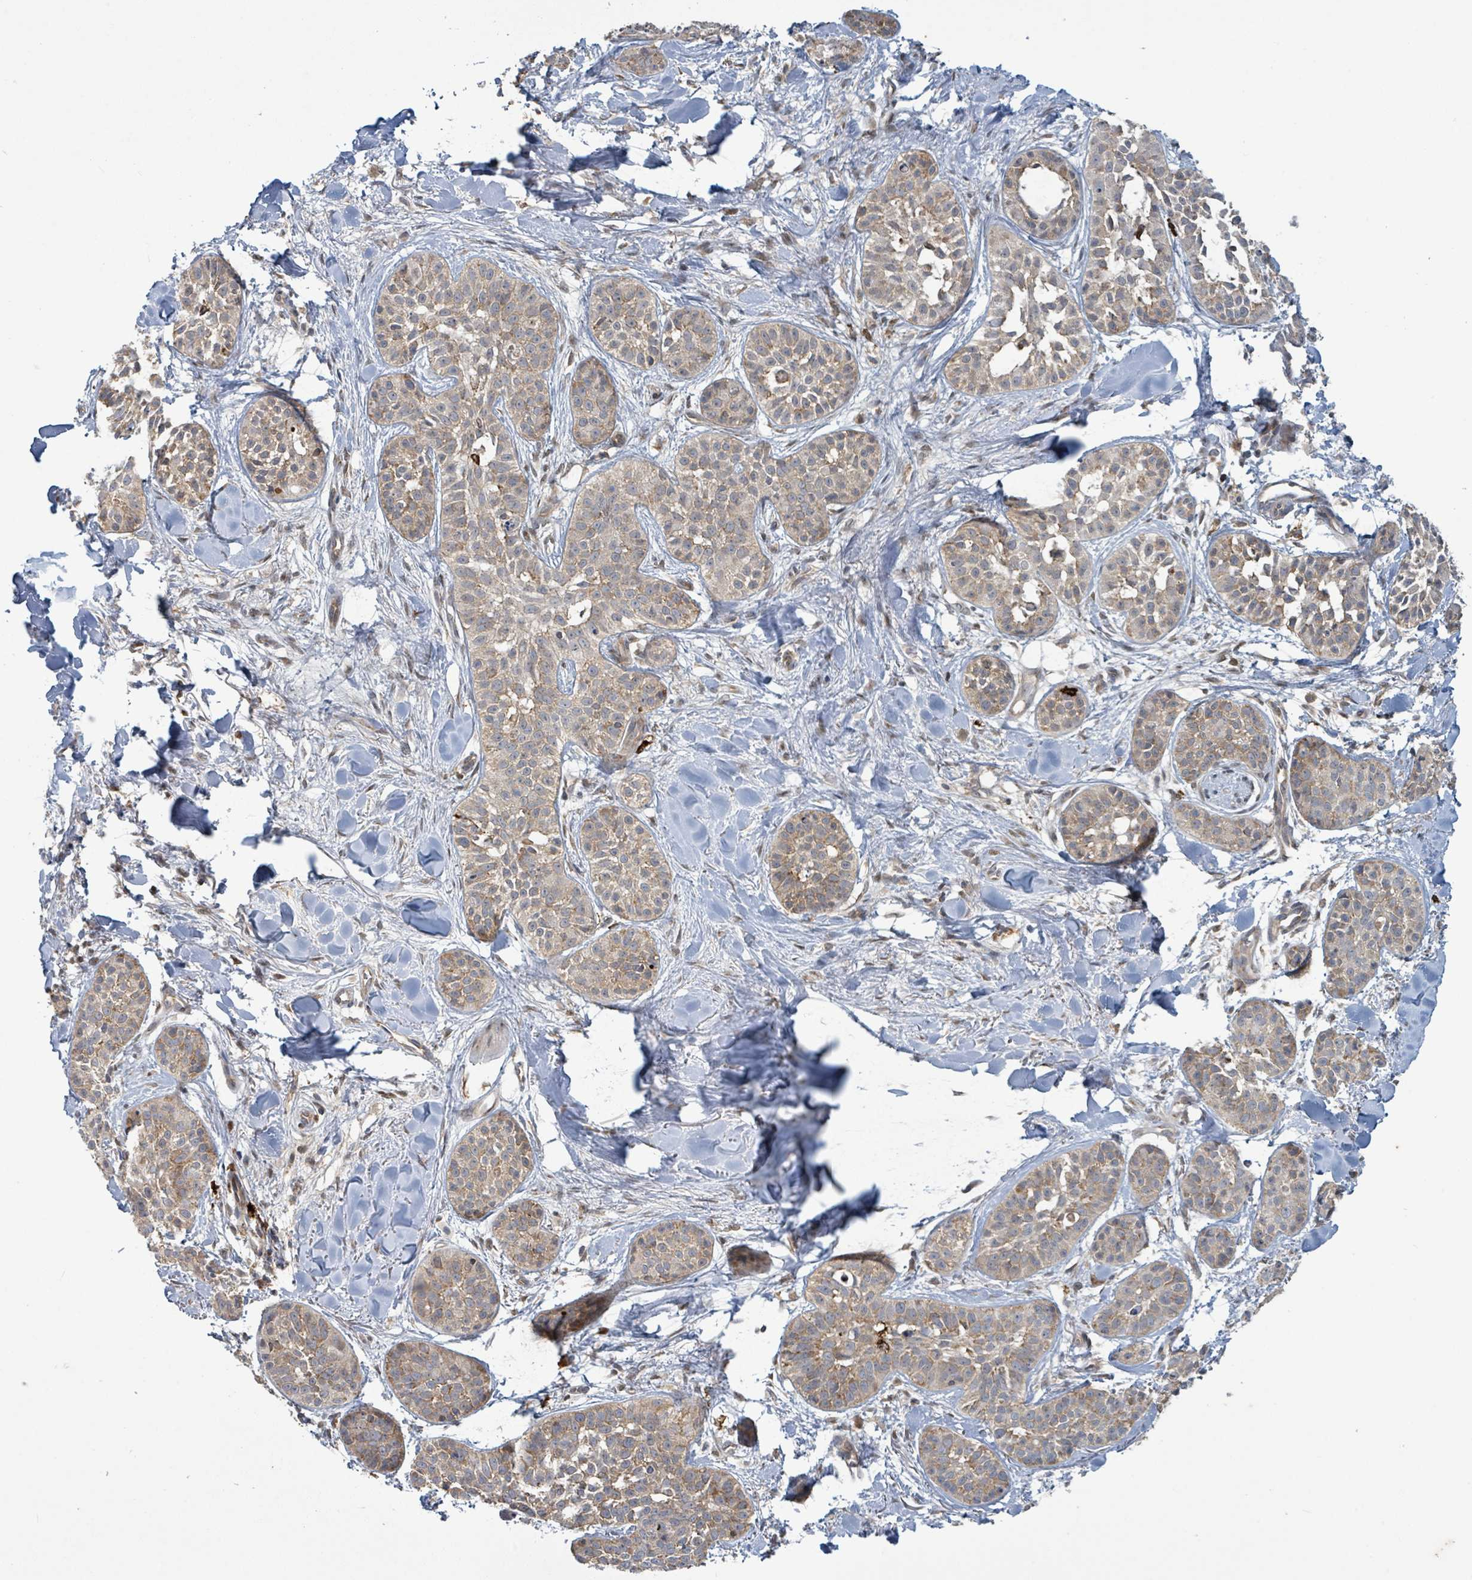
{"staining": {"intensity": "moderate", "quantity": ">75%", "location": "cytoplasmic/membranous"}, "tissue": "skin cancer", "cell_type": "Tumor cells", "image_type": "cancer", "snomed": [{"axis": "morphology", "description": "Basal cell carcinoma"}, {"axis": "topography", "description": "Skin"}], "caption": "Approximately >75% of tumor cells in skin cancer reveal moderate cytoplasmic/membranous protein positivity as visualized by brown immunohistochemical staining.", "gene": "OR51E1", "patient": {"sex": "male", "age": 52}}